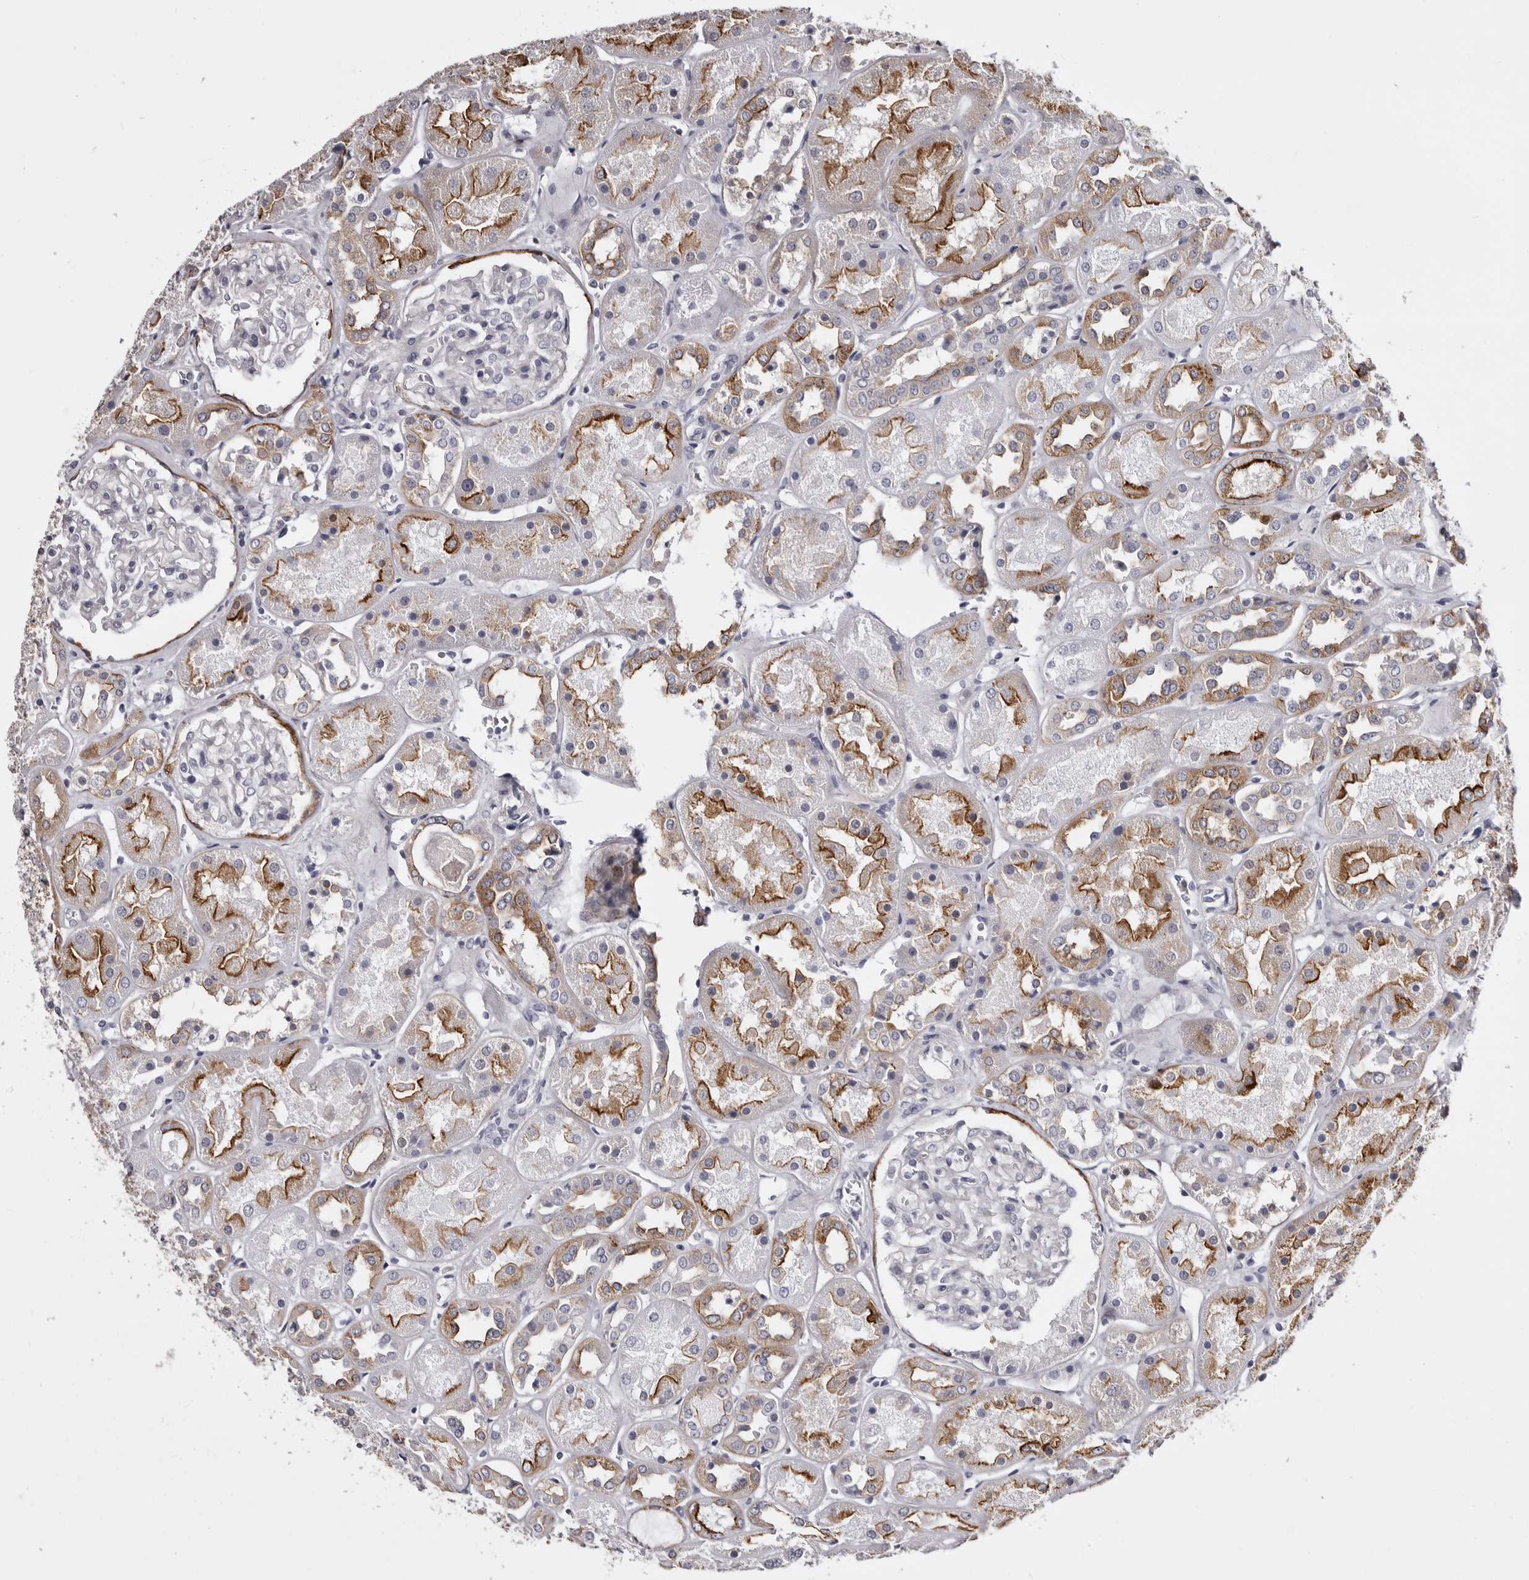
{"staining": {"intensity": "negative", "quantity": "none", "location": "none"}, "tissue": "kidney", "cell_type": "Cells in glomeruli", "image_type": "normal", "snomed": [{"axis": "morphology", "description": "Normal tissue, NOS"}, {"axis": "topography", "description": "Kidney"}], "caption": "Cells in glomeruli show no significant expression in unremarkable kidney. (DAB (3,3'-diaminobenzidine) immunohistochemistry visualized using brightfield microscopy, high magnification).", "gene": "LAD1", "patient": {"sex": "male", "age": 70}}